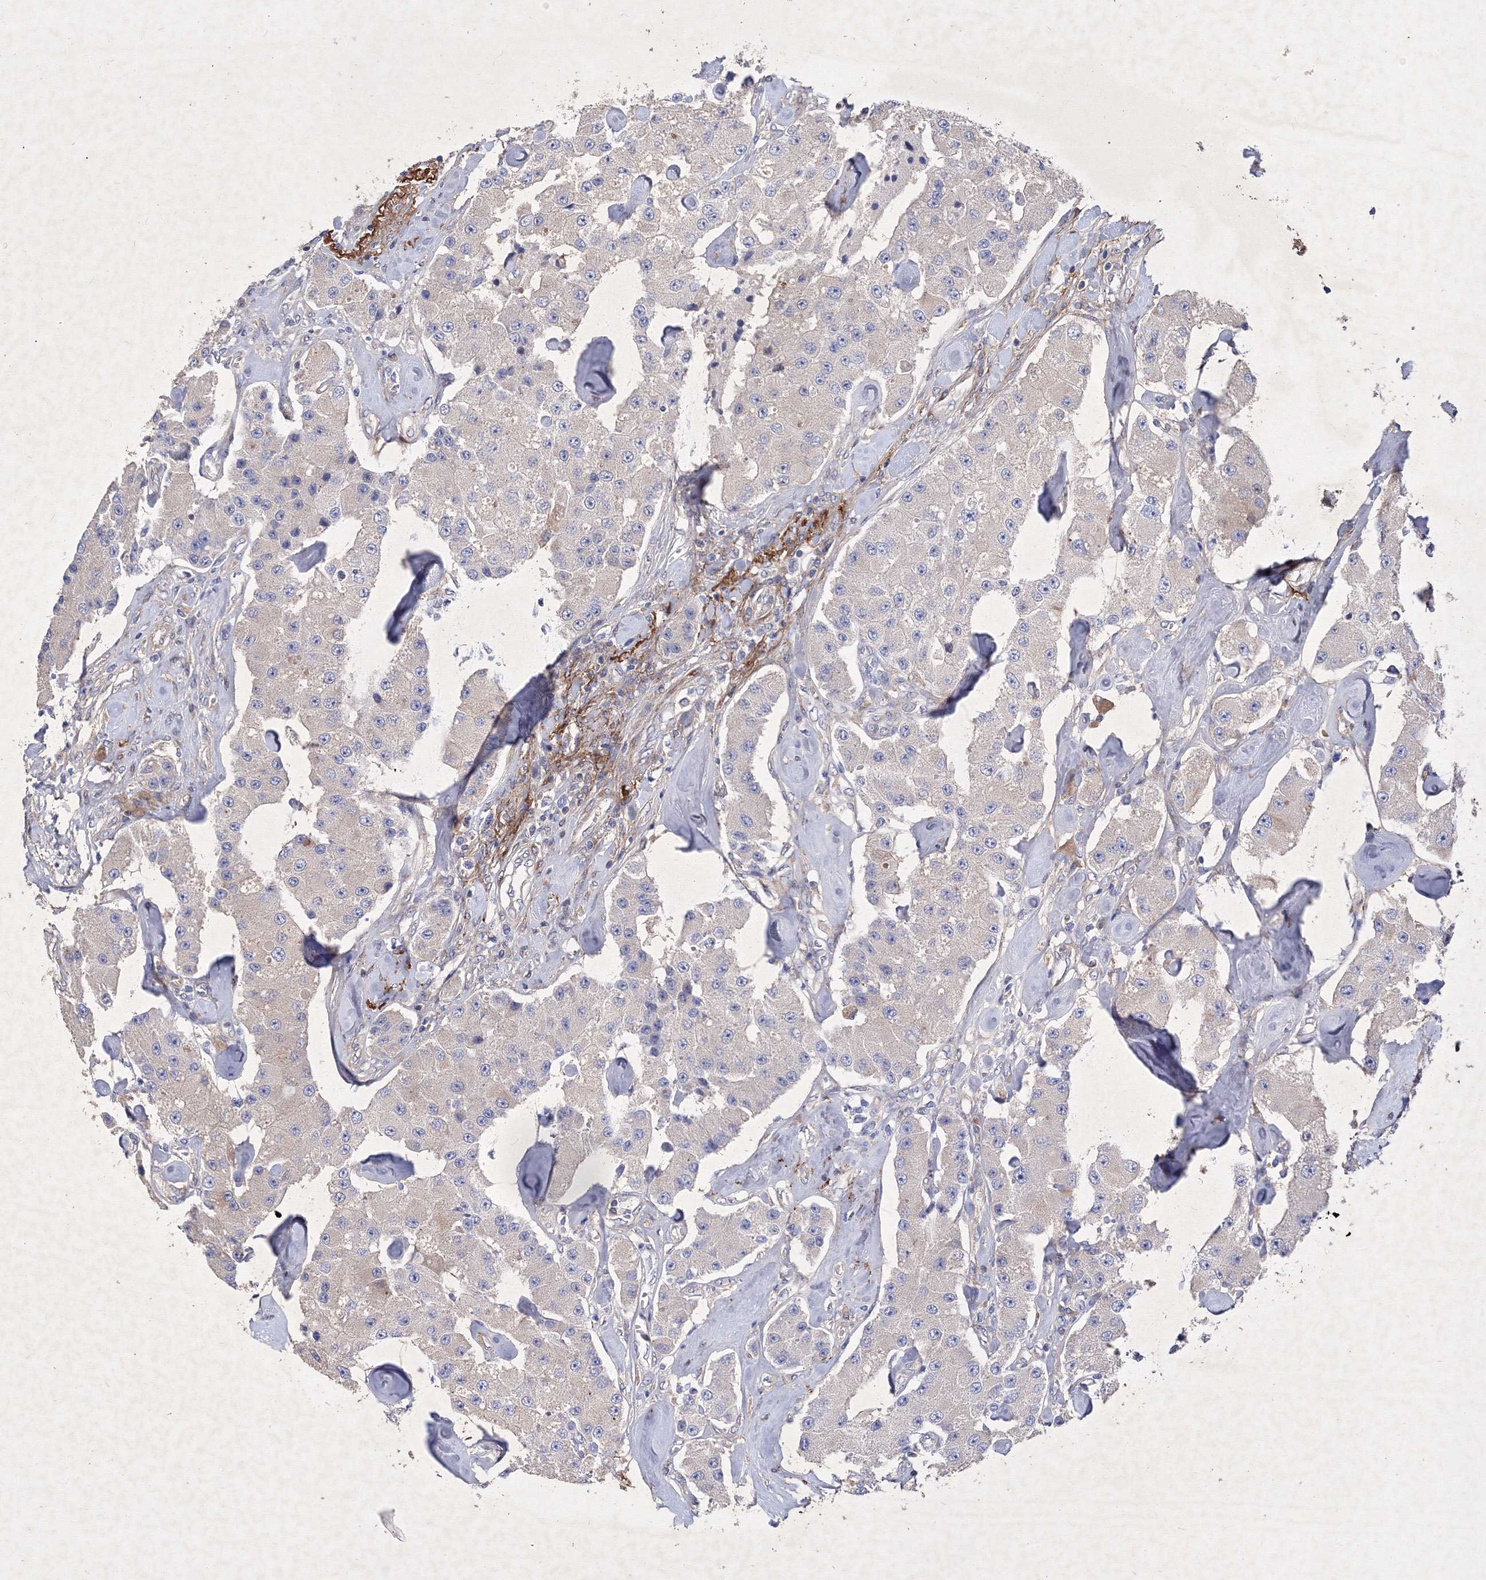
{"staining": {"intensity": "negative", "quantity": "none", "location": "none"}, "tissue": "carcinoid", "cell_type": "Tumor cells", "image_type": "cancer", "snomed": [{"axis": "morphology", "description": "Carcinoid, malignant, NOS"}, {"axis": "topography", "description": "Pancreas"}], "caption": "Protein analysis of malignant carcinoid shows no significant expression in tumor cells. (DAB (3,3'-diaminobenzidine) immunohistochemistry (IHC) with hematoxylin counter stain).", "gene": "SNX18", "patient": {"sex": "male", "age": 41}}